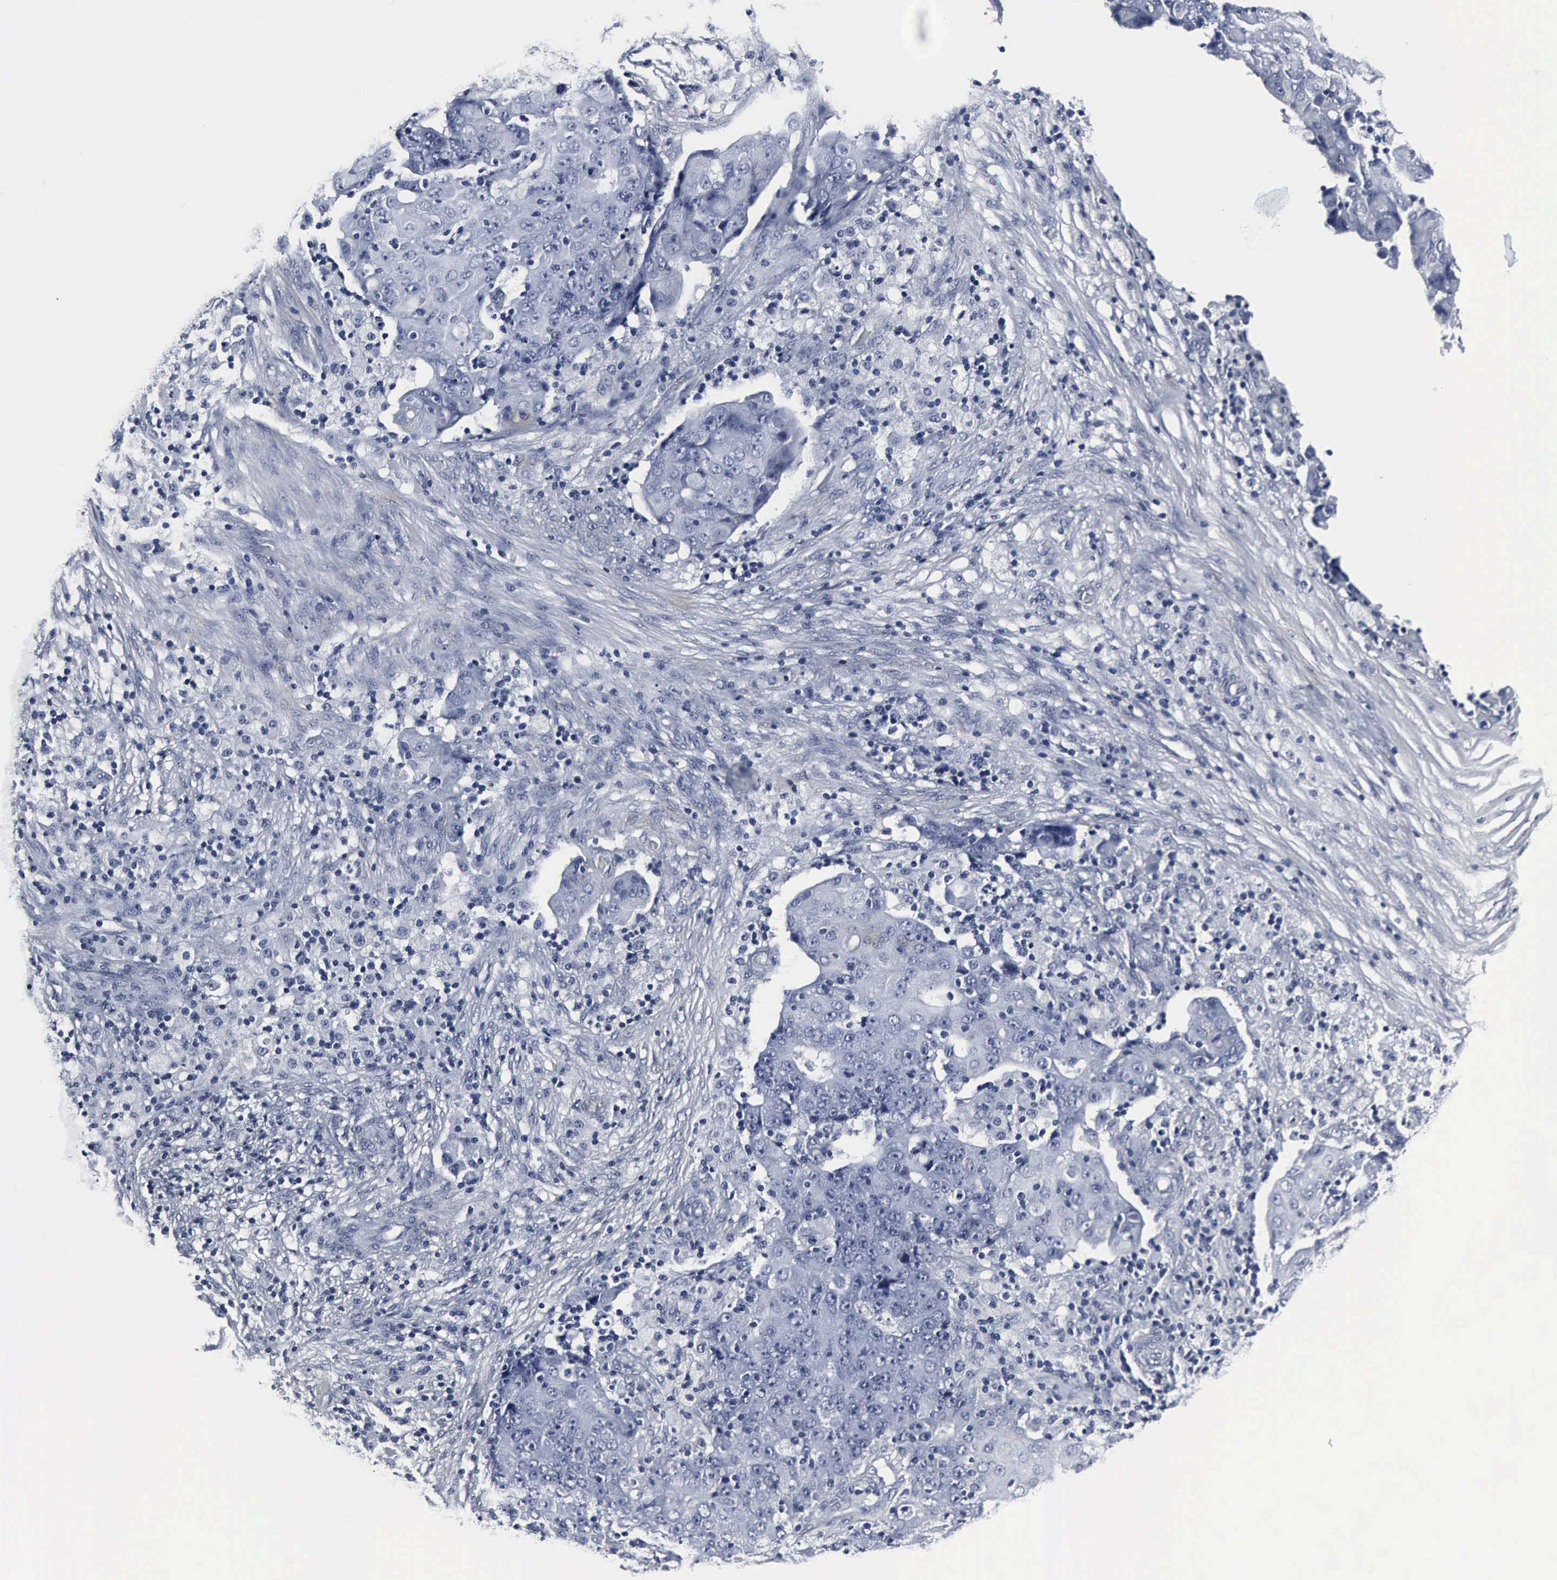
{"staining": {"intensity": "negative", "quantity": "none", "location": "none"}, "tissue": "ovarian cancer", "cell_type": "Tumor cells", "image_type": "cancer", "snomed": [{"axis": "morphology", "description": "Carcinoma, endometroid"}, {"axis": "topography", "description": "Ovary"}], "caption": "Human ovarian cancer stained for a protein using immunohistochemistry demonstrates no expression in tumor cells.", "gene": "SNAP25", "patient": {"sex": "female", "age": 42}}